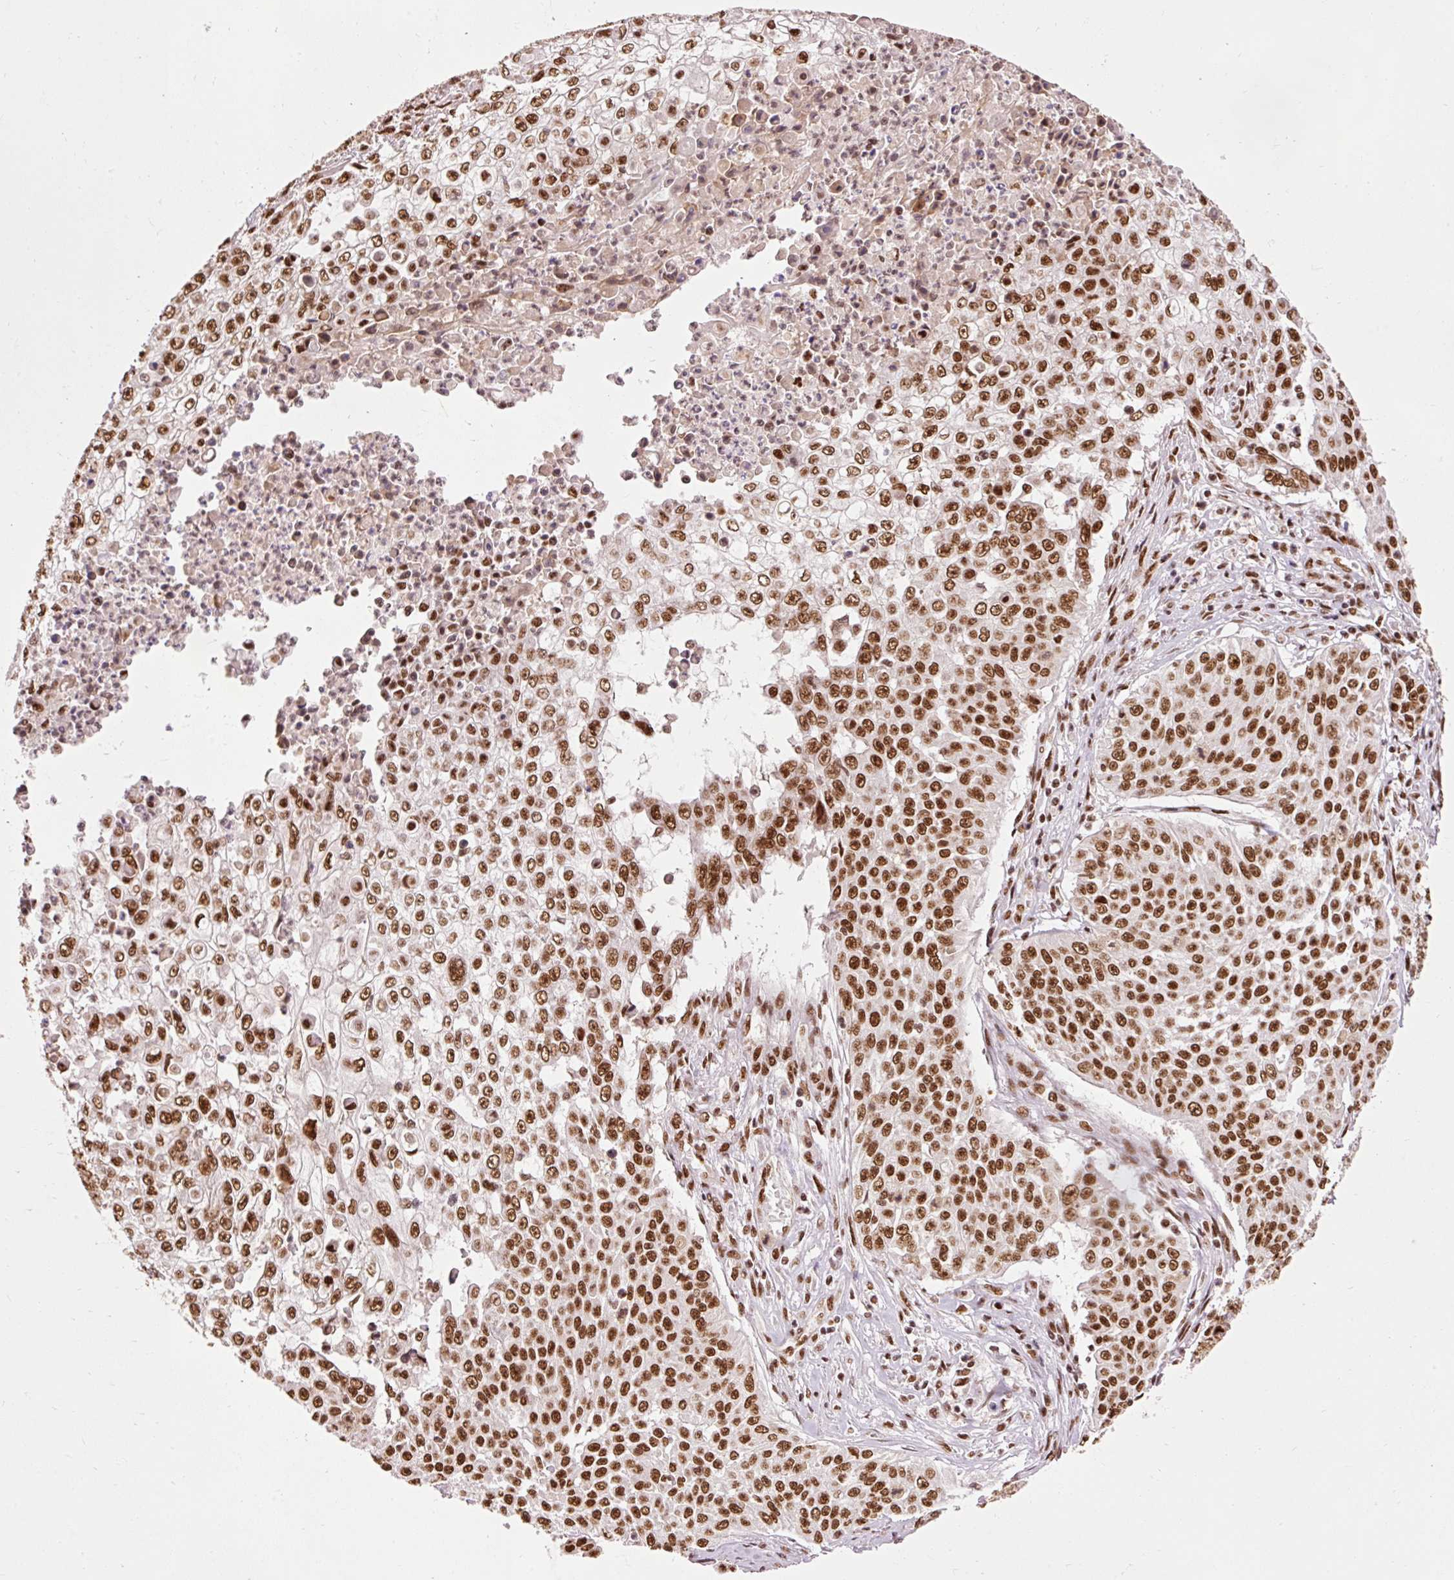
{"staining": {"intensity": "strong", "quantity": ">75%", "location": "nuclear"}, "tissue": "skin cancer", "cell_type": "Tumor cells", "image_type": "cancer", "snomed": [{"axis": "morphology", "description": "Squamous cell carcinoma, NOS"}, {"axis": "topography", "description": "Skin"}], "caption": "Immunohistochemistry (IHC) staining of squamous cell carcinoma (skin), which demonstrates high levels of strong nuclear expression in about >75% of tumor cells indicating strong nuclear protein staining. The staining was performed using DAB (3,3'-diaminobenzidine) (brown) for protein detection and nuclei were counterstained in hematoxylin (blue).", "gene": "ZBTB44", "patient": {"sex": "male", "age": 24}}